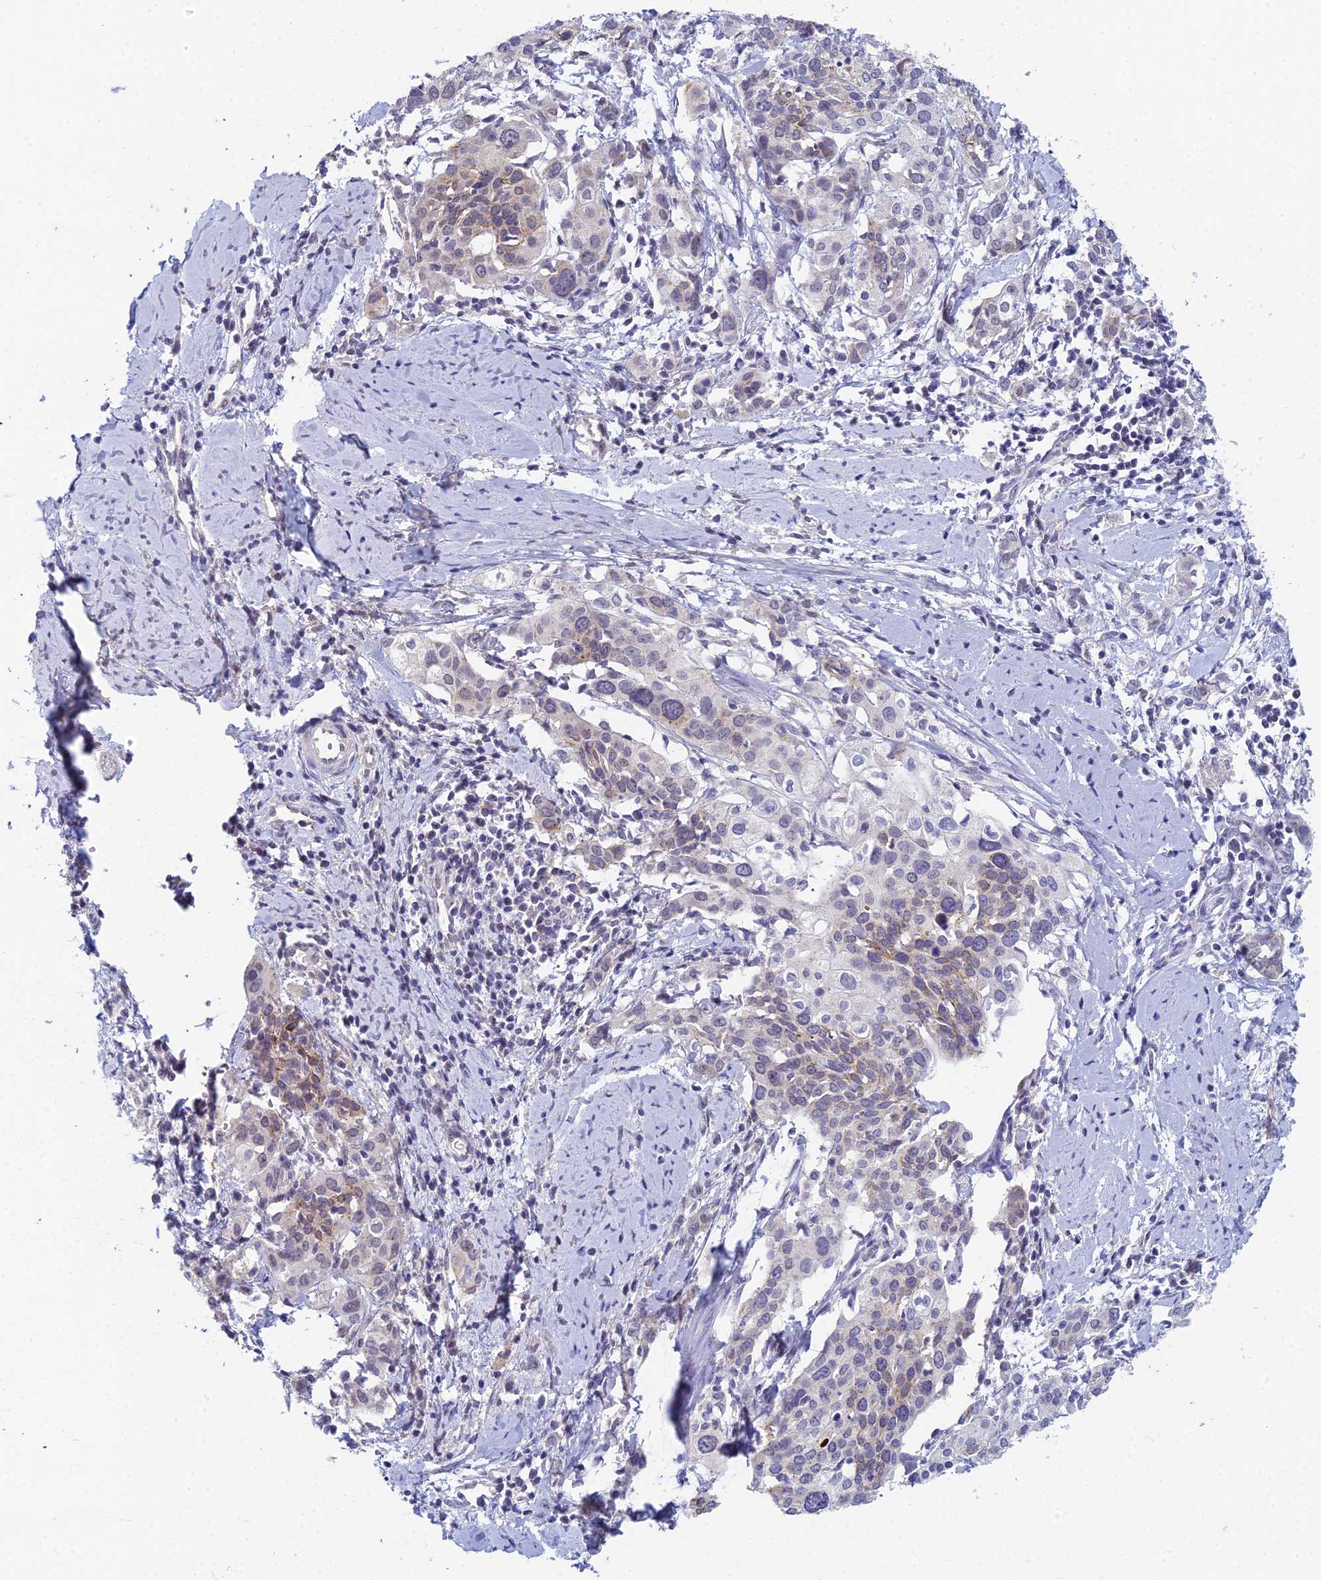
{"staining": {"intensity": "strong", "quantity": "25%-75%", "location": "cytoplasmic/membranous"}, "tissue": "cervical cancer", "cell_type": "Tumor cells", "image_type": "cancer", "snomed": [{"axis": "morphology", "description": "Squamous cell carcinoma, NOS"}, {"axis": "topography", "description": "Cervix"}], "caption": "Cervical cancer (squamous cell carcinoma) tissue displays strong cytoplasmic/membranous staining in approximately 25%-75% of tumor cells", "gene": "EEF2KMT", "patient": {"sex": "female", "age": 44}}